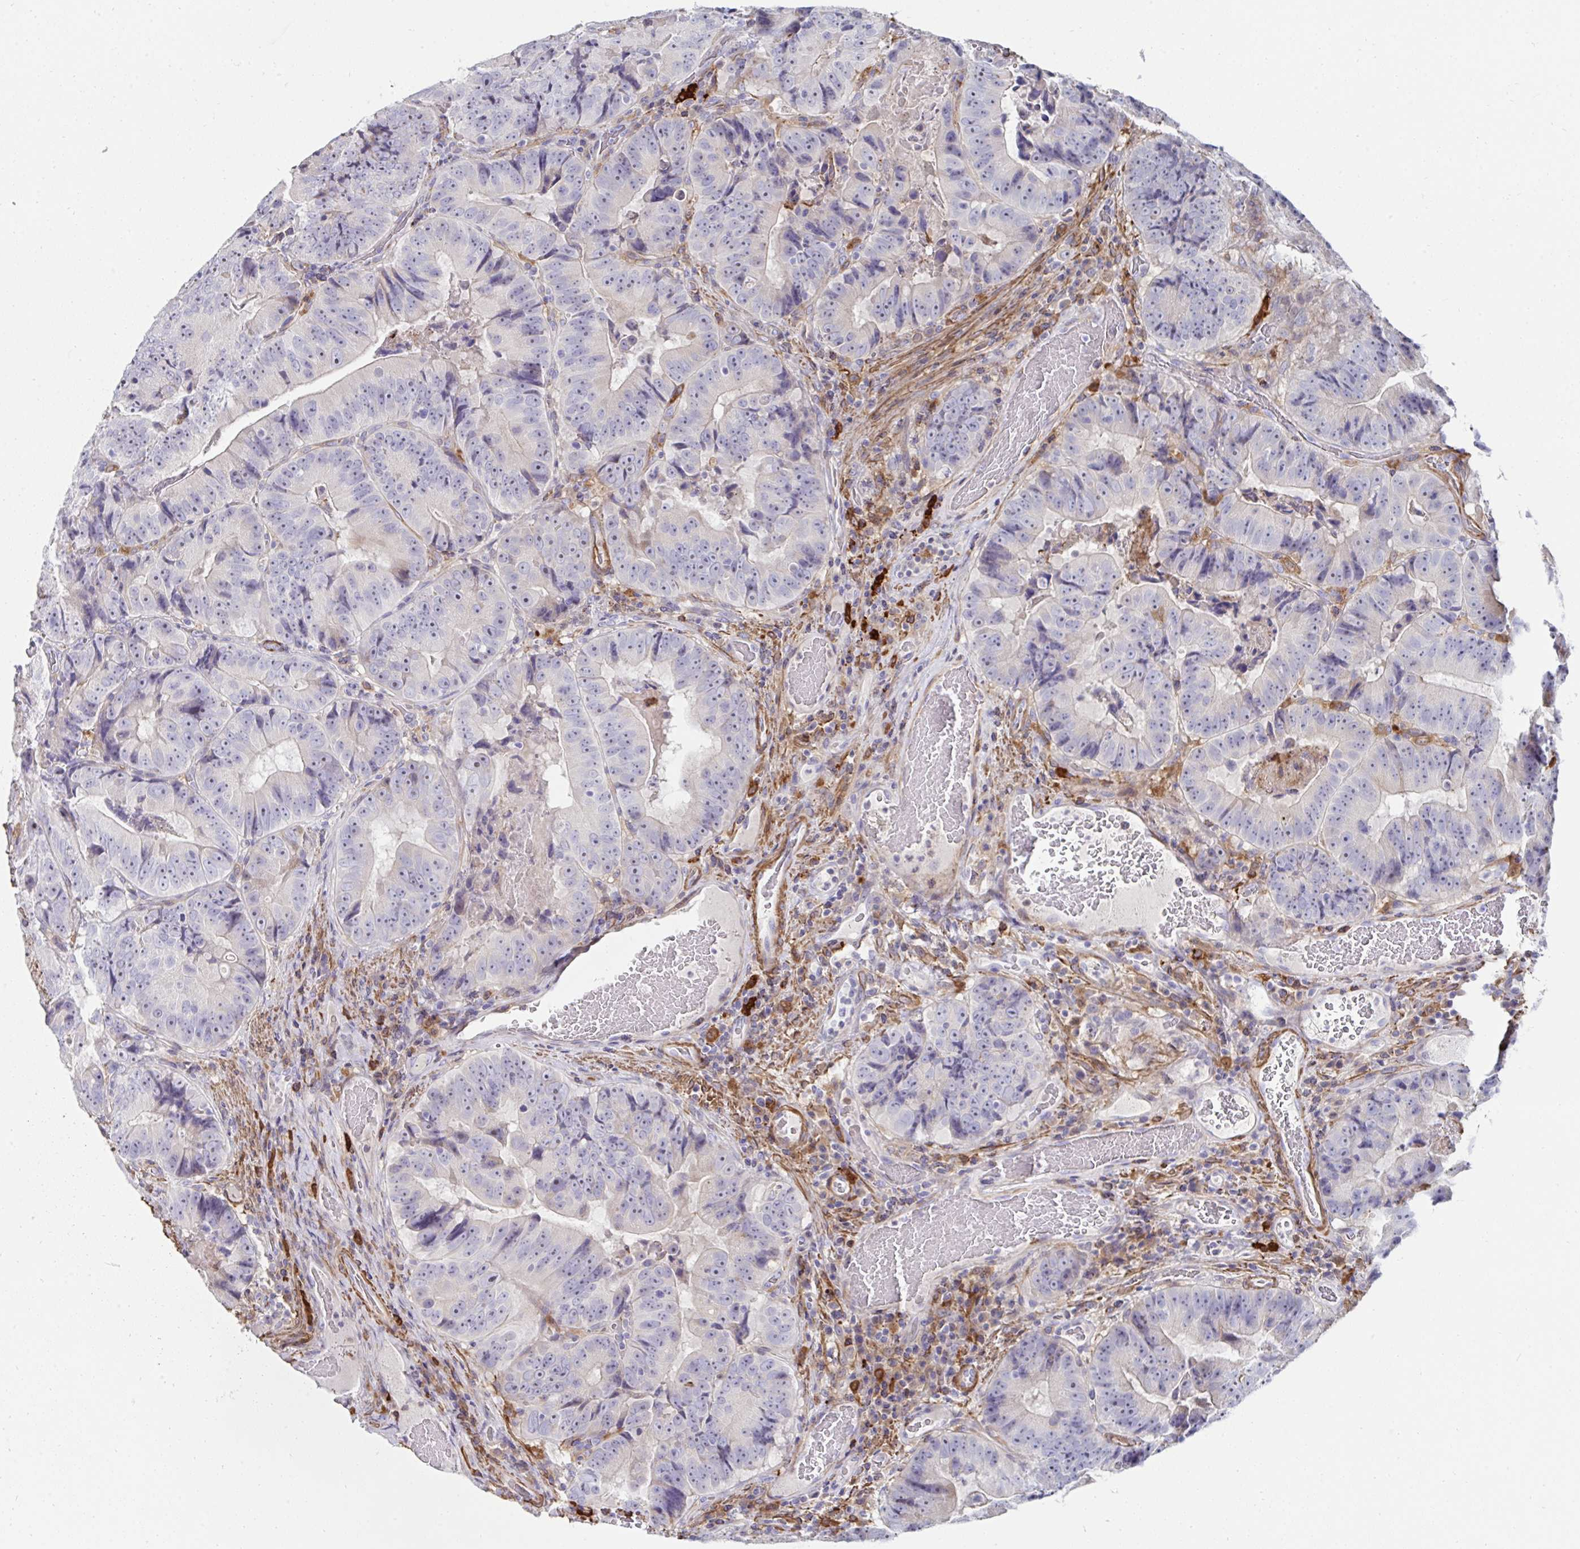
{"staining": {"intensity": "negative", "quantity": "none", "location": "none"}, "tissue": "colorectal cancer", "cell_type": "Tumor cells", "image_type": "cancer", "snomed": [{"axis": "morphology", "description": "Adenocarcinoma, NOS"}, {"axis": "topography", "description": "Colon"}], "caption": "High magnification brightfield microscopy of adenocarcinoma (colorectal) stained with DAB (3,3'-diaminobenzidine) (brown) and counterstained with hematoxylin (blue): tumor cells show no significant staining.", "gene": "FBXL13", "patient": {"sex": "female", "age": 86}}